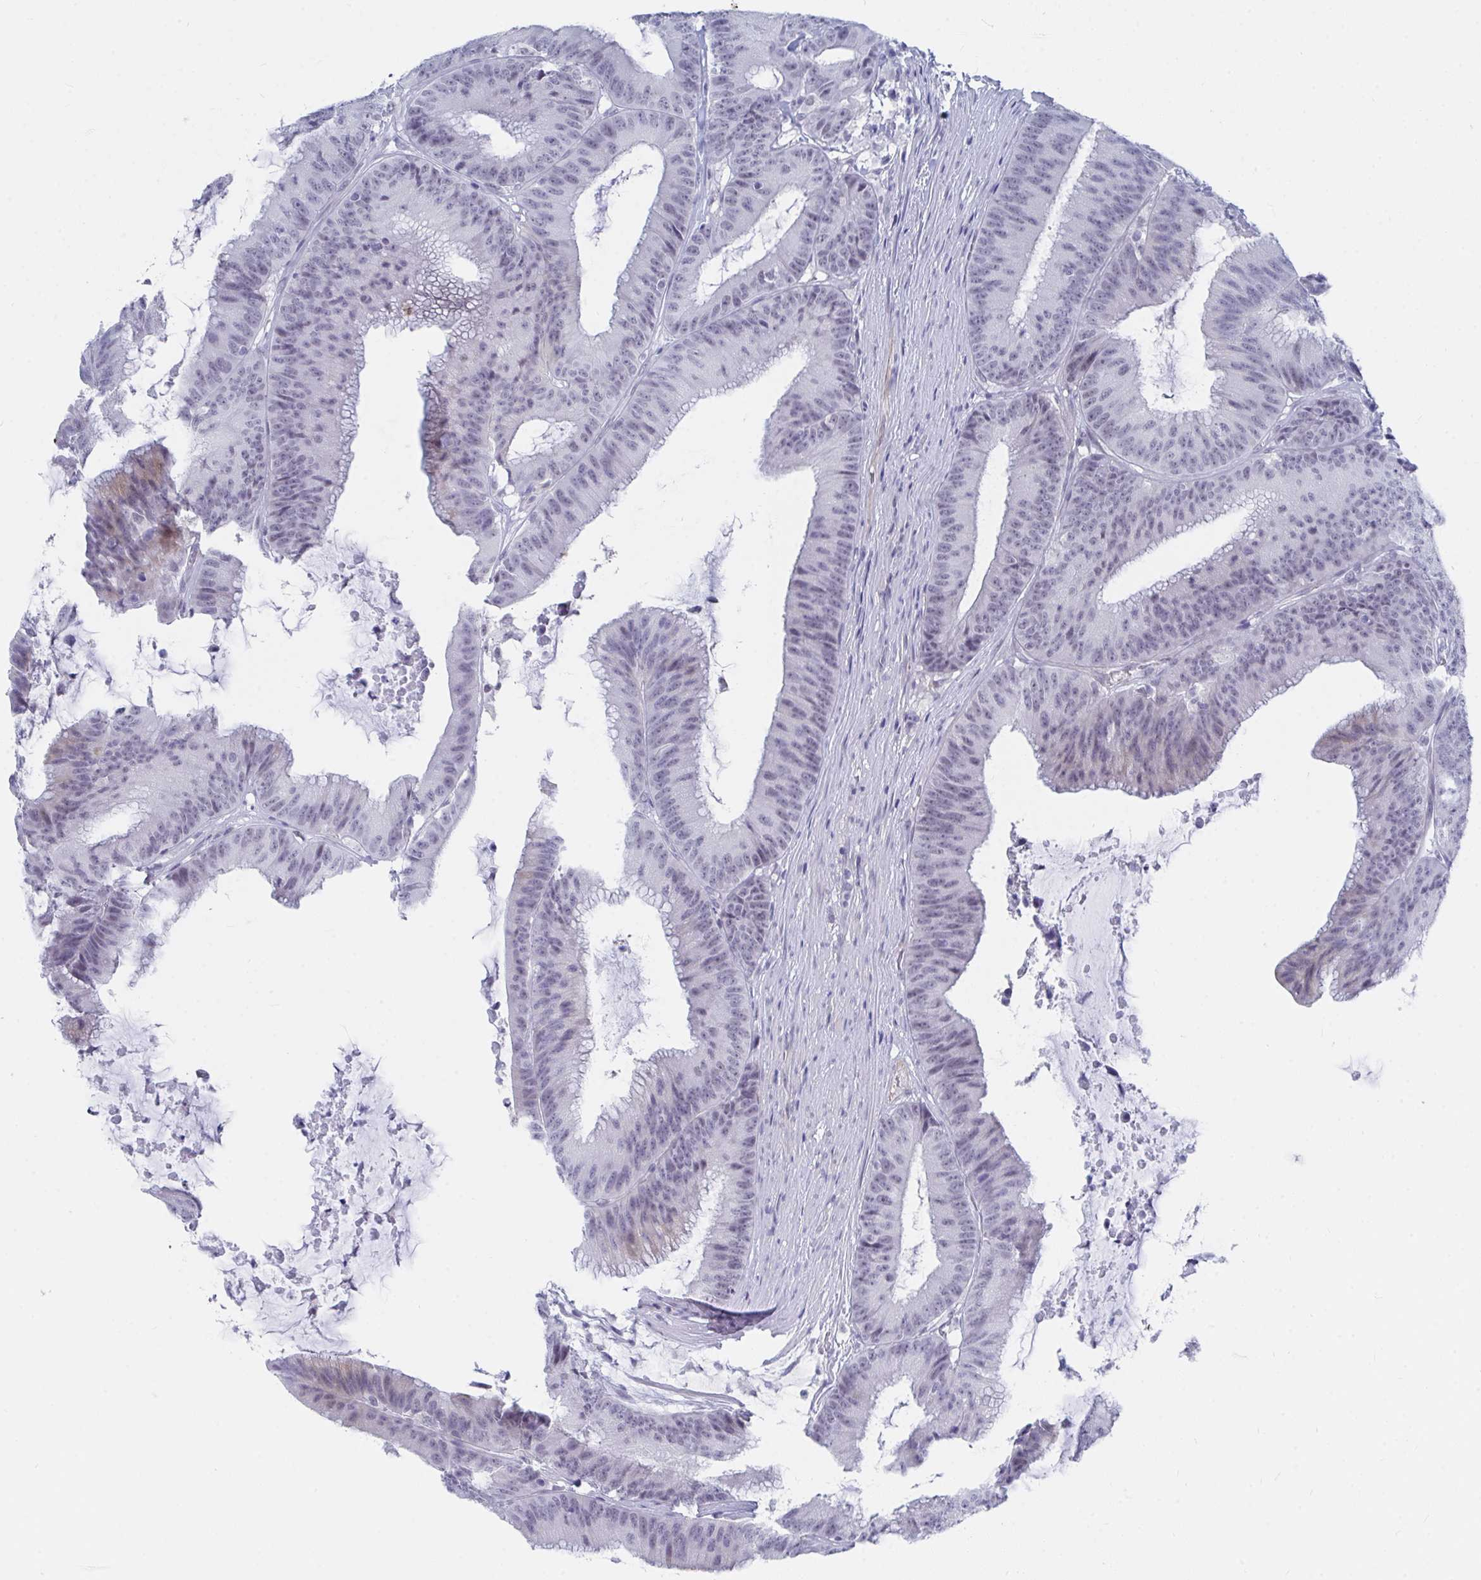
{"staining": {"intensity": "negative", "quantity": "none", "location": "none"}, "tissue": "colorectal cancer", "cell_type": "Tumor cells", "image_type": "cancer", "snomed": [{"axis": "morphology", "description": "Adenocarcinoma, NOS"}, {"axis": "topography", "description": "Colon"}], "caption": "This is a photomicrograph of immunohistochemistry staining of colorectal cancer (adenocarcinoma), which shows no expression in tumor cells.", "gene": "DAOA", "patient": {"sex": "female", "age": 78}}